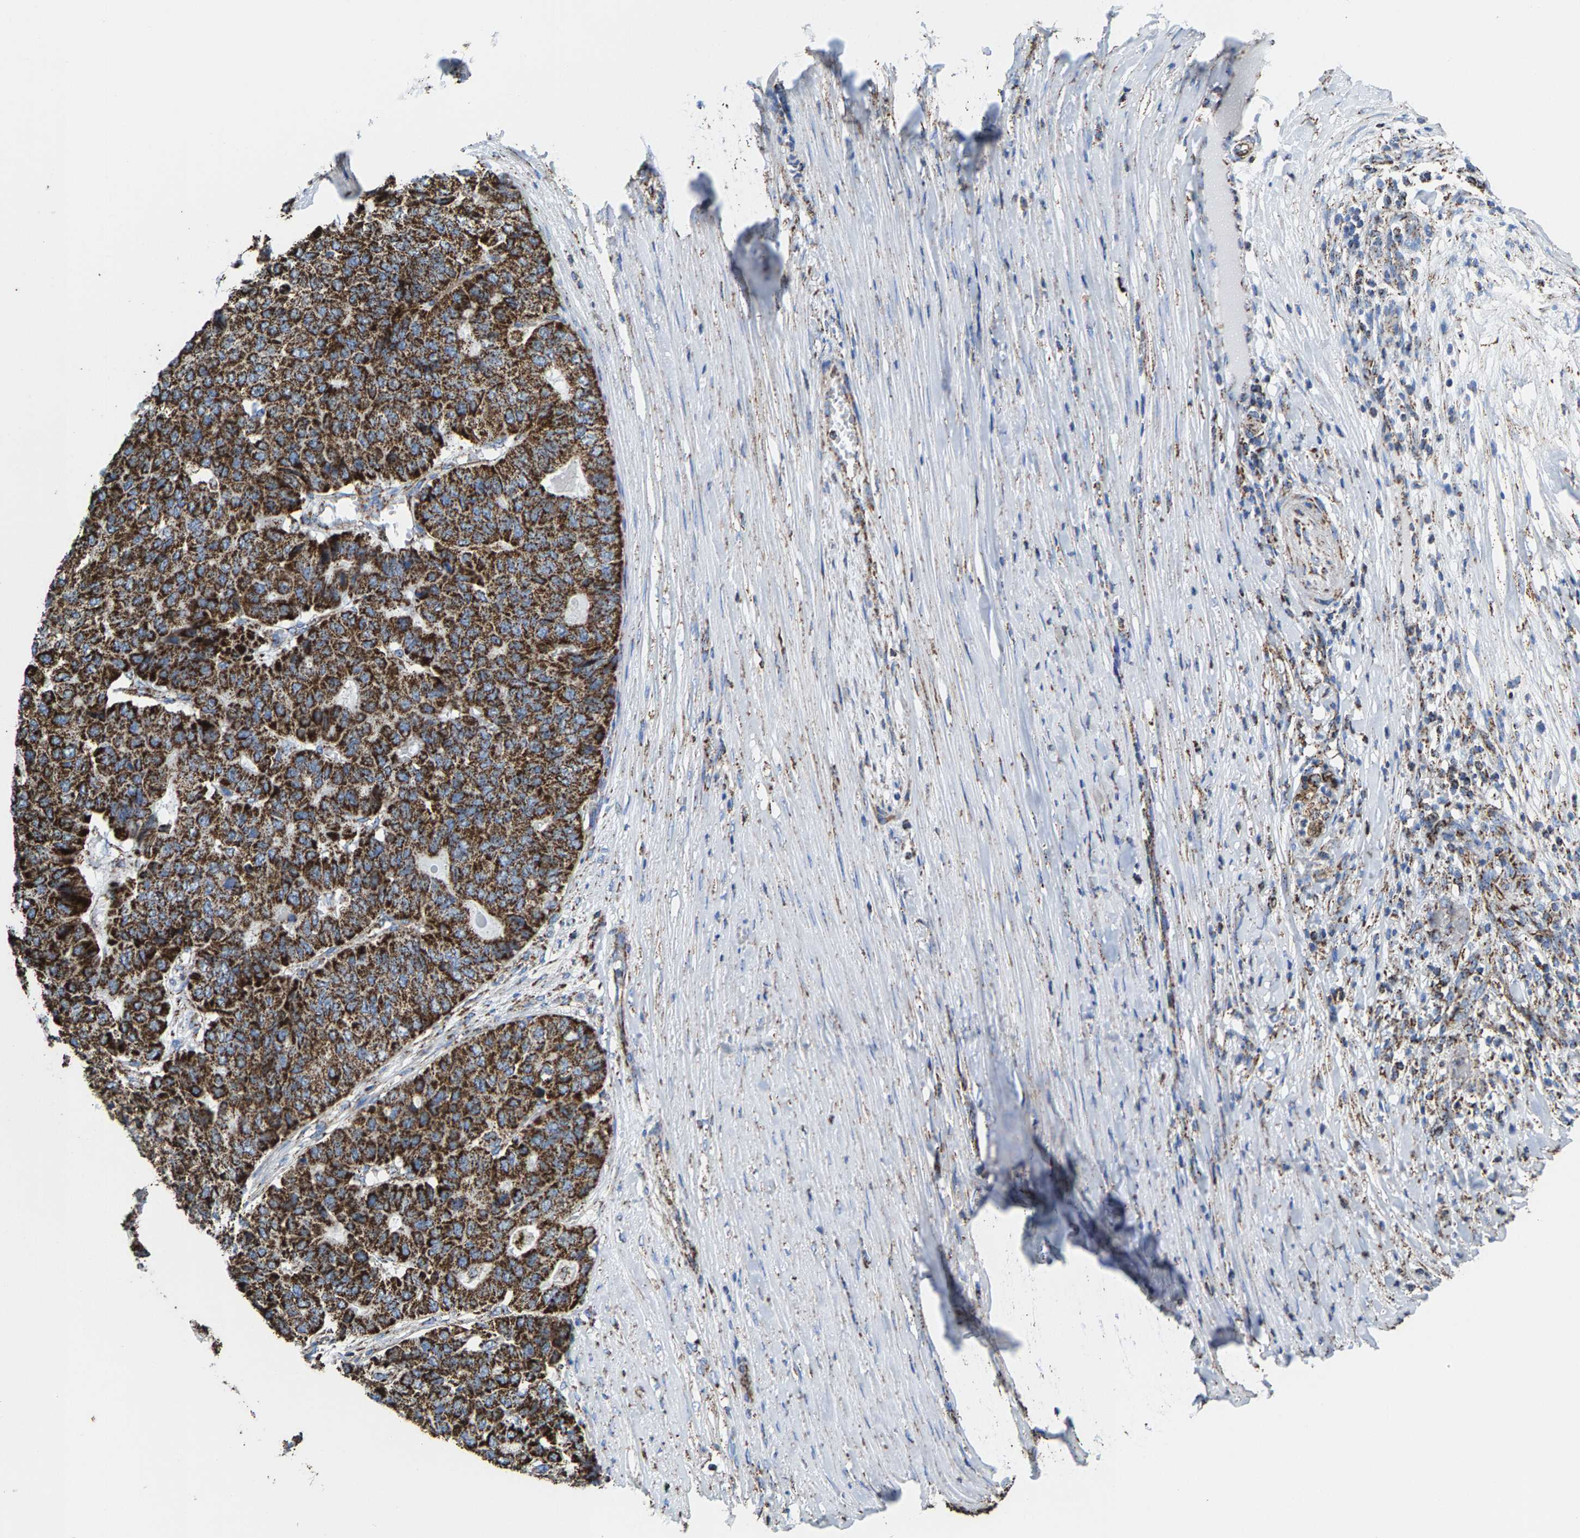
{"staining": {"intensity": "strong", "quantity": ">75%", "location": "cytoplasmic/membranous"}, "tissue": "pancreatic cancer", "cell_type": "Tumor cells", "image_type": "cancer", "snomed": [{"axis": "morphology", "description": "Adenocarcinoma, NOS"}, {"axis": "topography", "description": "Pancreas"}], "caption": "There is high levels of strong cytoplasmic/membranous staining in tumor cells of pancreatic cancer (adenocarcinoma), as demonstrated by immunohistochemical staining (brown color).", "gene": "ECHS1", "patient": {"sex": "male", "age": 50}}